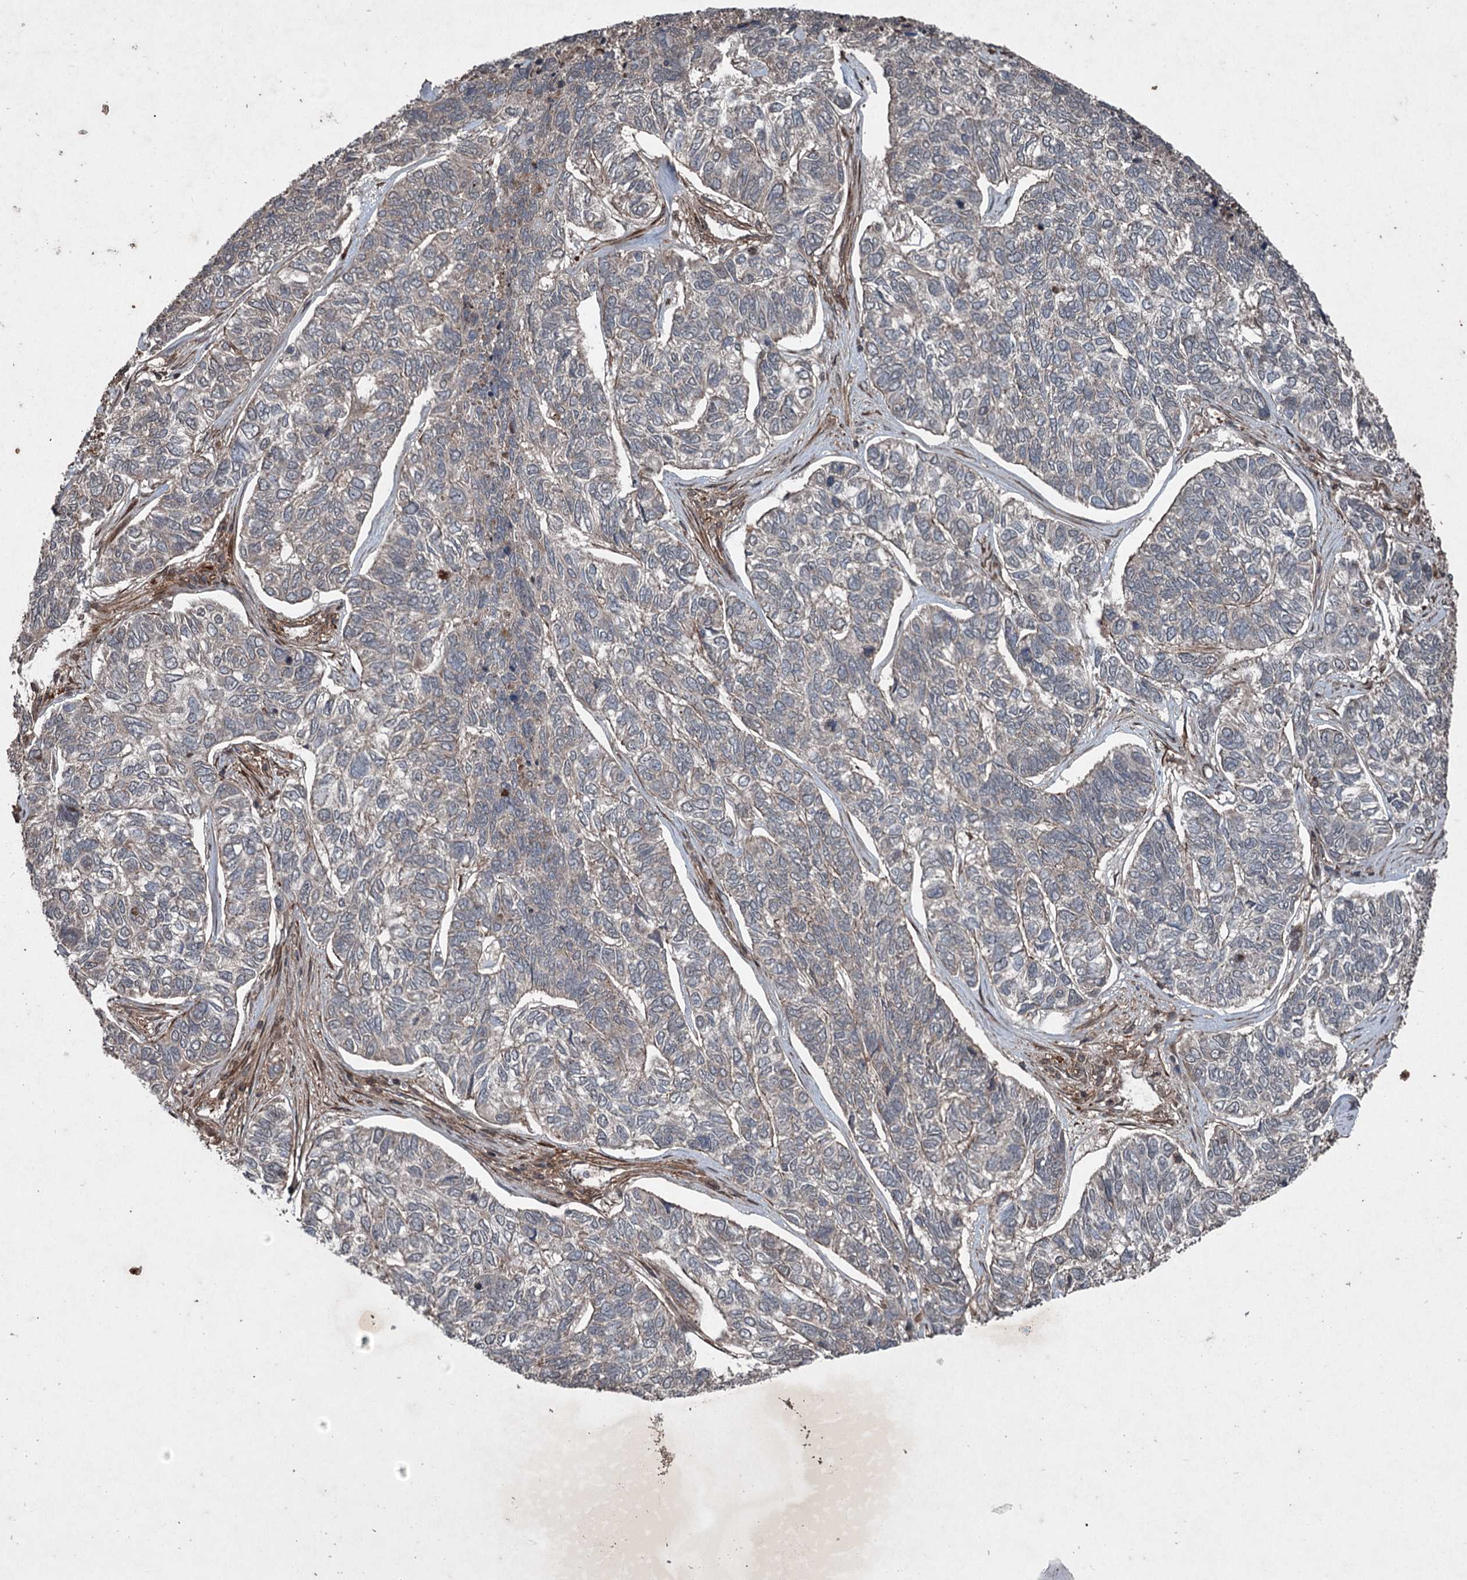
{"staining": {"intensity": "negative", "quantity": "none", "location": "none"}, "tissue": "skin cancer", "cell_type": "Tumor cells", "image_type": "cancer", "snomed": [{"axis": "morphology", "description": "Basal cell carcinoma"}, {"axis": "topography", "description": "Skin"}], "caption": "An image of skin cancer (basal cell carcinoma) stained for a protein reveals no brown staining in tumor cells.", "gene": "ALAS1", "patient": {"sex": "female", "age": 65}}